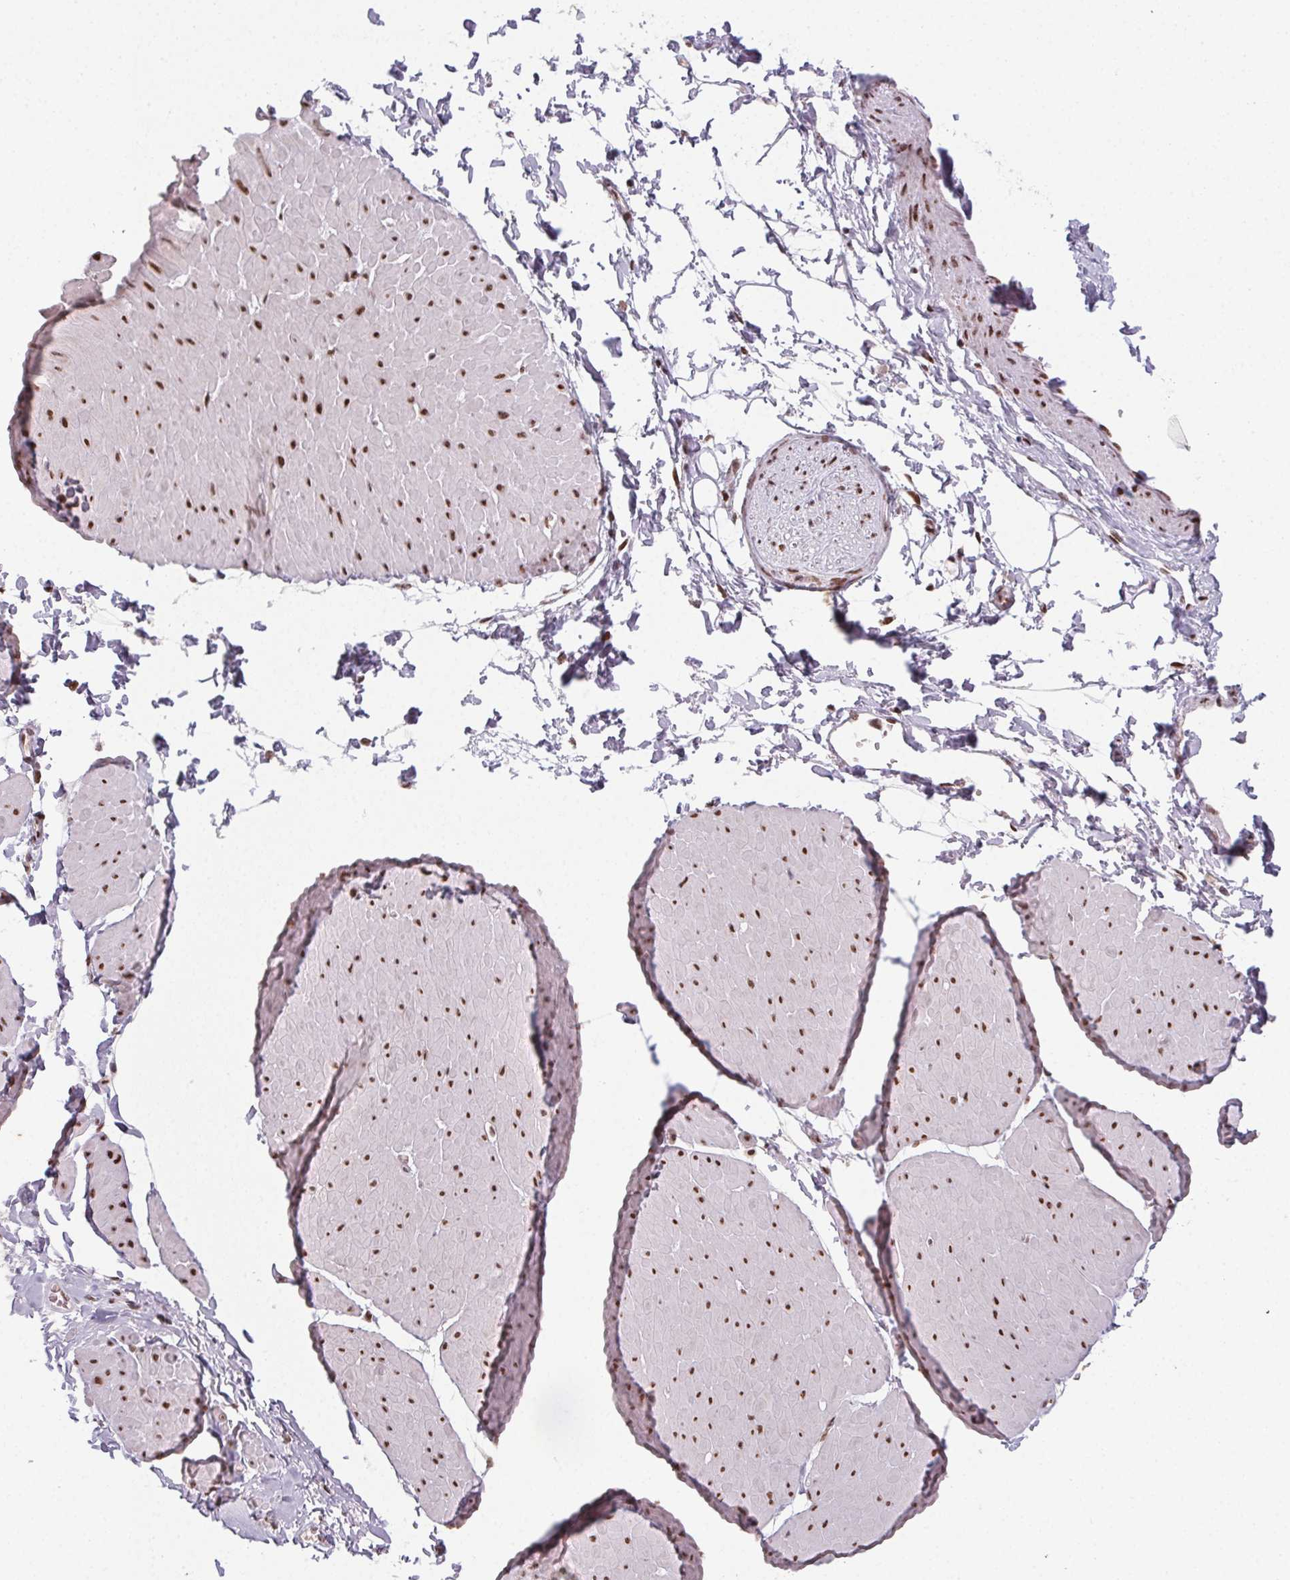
{"staining": {"intensity": "negative", "quantity": "none", "location": "none"}, "tissue": "adipose tissue", "cell_type": "Adipocytes", "image_type": "normal", "snomed": [{"axis": "morphology", "description": "Normal tissue, NOS"}, {"axis": "topography", "description": "Smooth muscle"}, {"axis": "topography", "description": "Peripheral nerve tissue"}], "caption": "The photomicrograph shows no significant expression in adipocytes of adipose tissue. (IHC, brightfield microscopy, high magnification).", "gene": "KMT2A", "patient": {"sex": "male", "age": 58}}